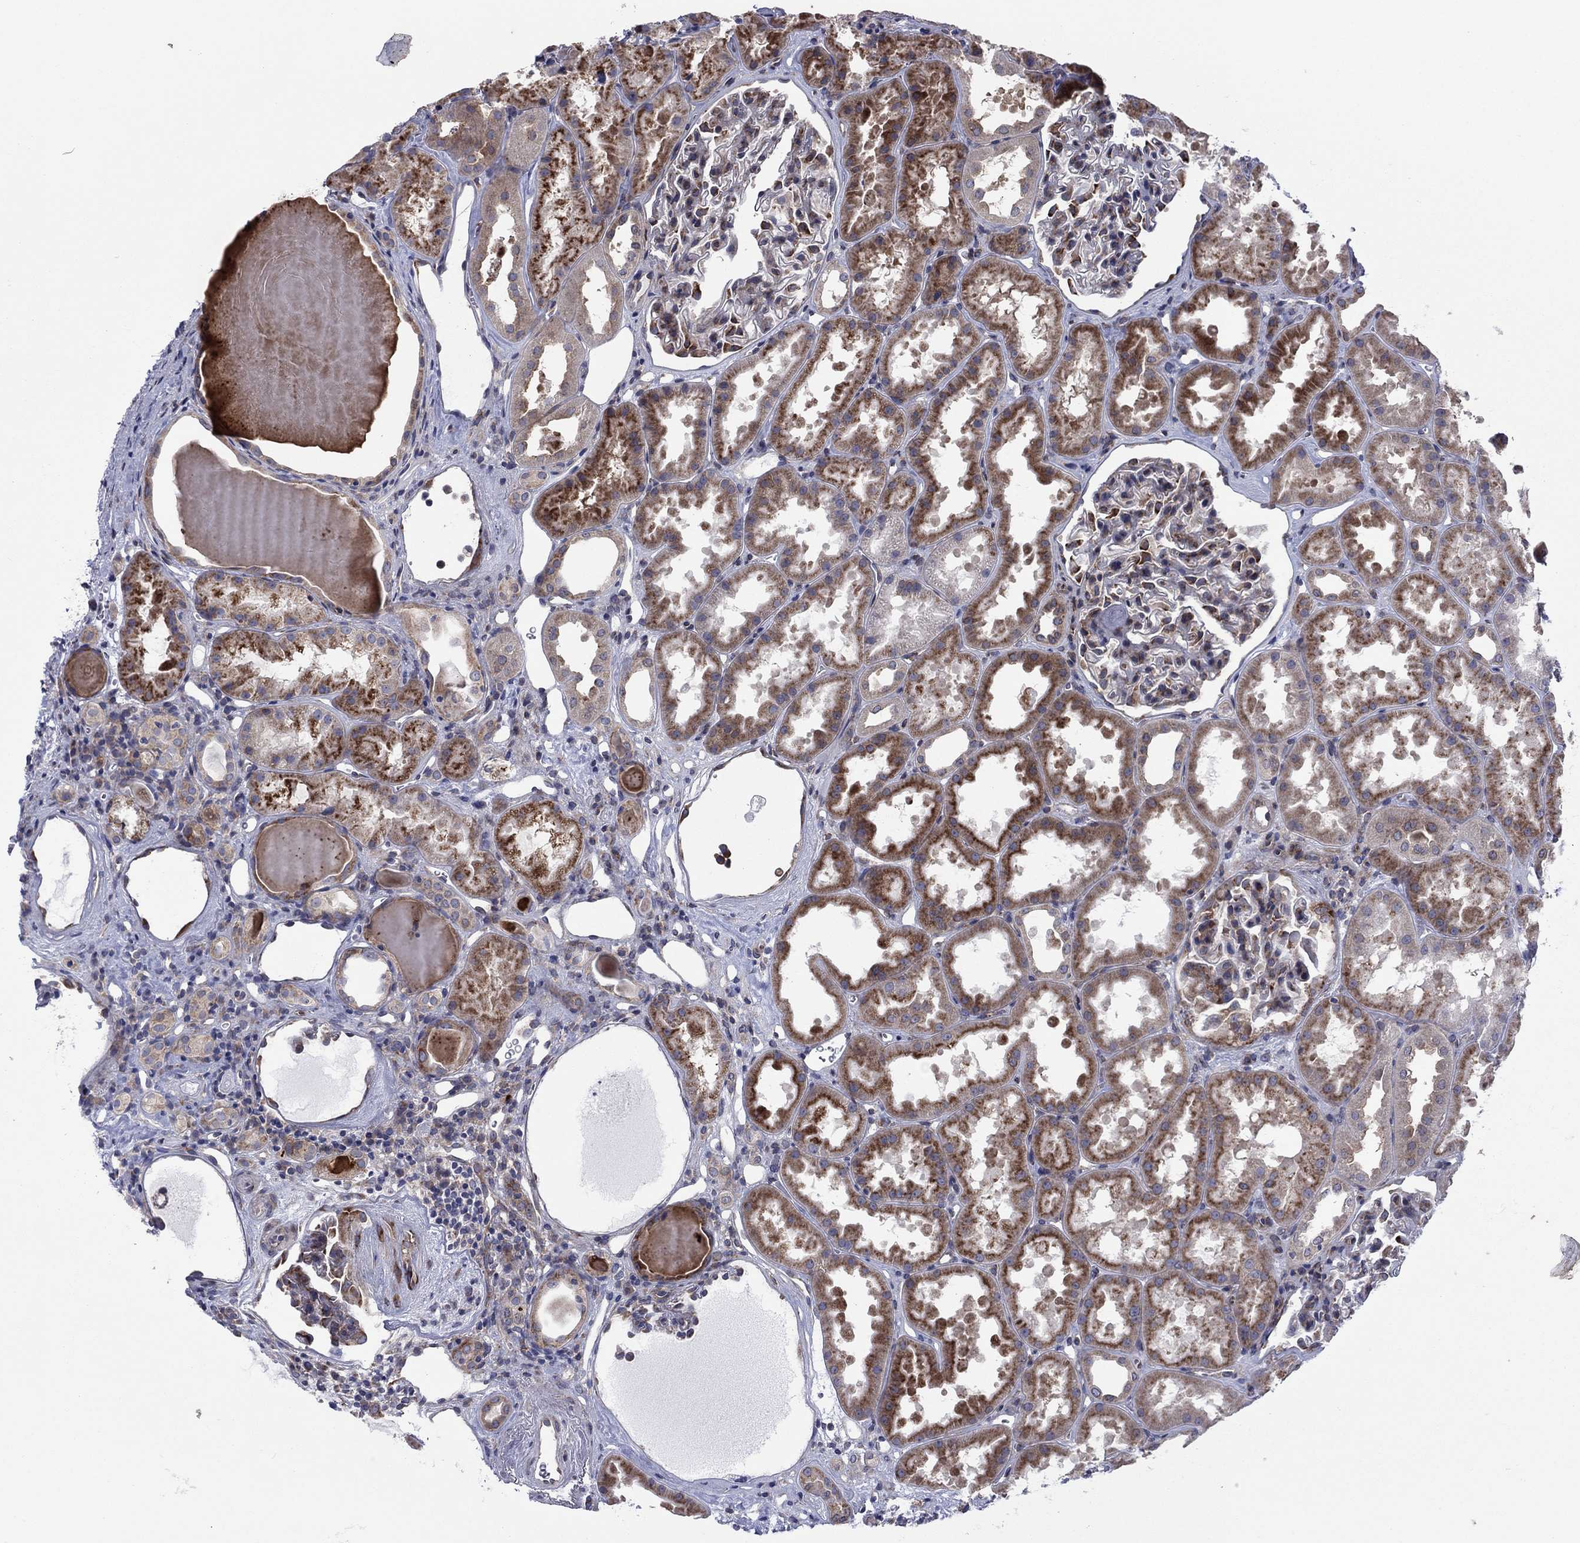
{"staining": {"intensity": "moderate", "quantity": "<25%", "location": "cytoplasmic/membranous"}, "tissue": "kidney", "cell_type": "Cells in glomeruli", "image_type": "normal", "snomed": [{"axis": "morphology", "description": "Normal tissue, NOS"}, {"axis": "topography", "description": "Kidney"}], "caption": "Protein expression analysis of normal kidney demonstrates moderate cytoplasmic/membranous expression in approximately <25% of cells in glomeruli.", "gene": "GPR155", "patient": {"sex": "male", "age": 61}}